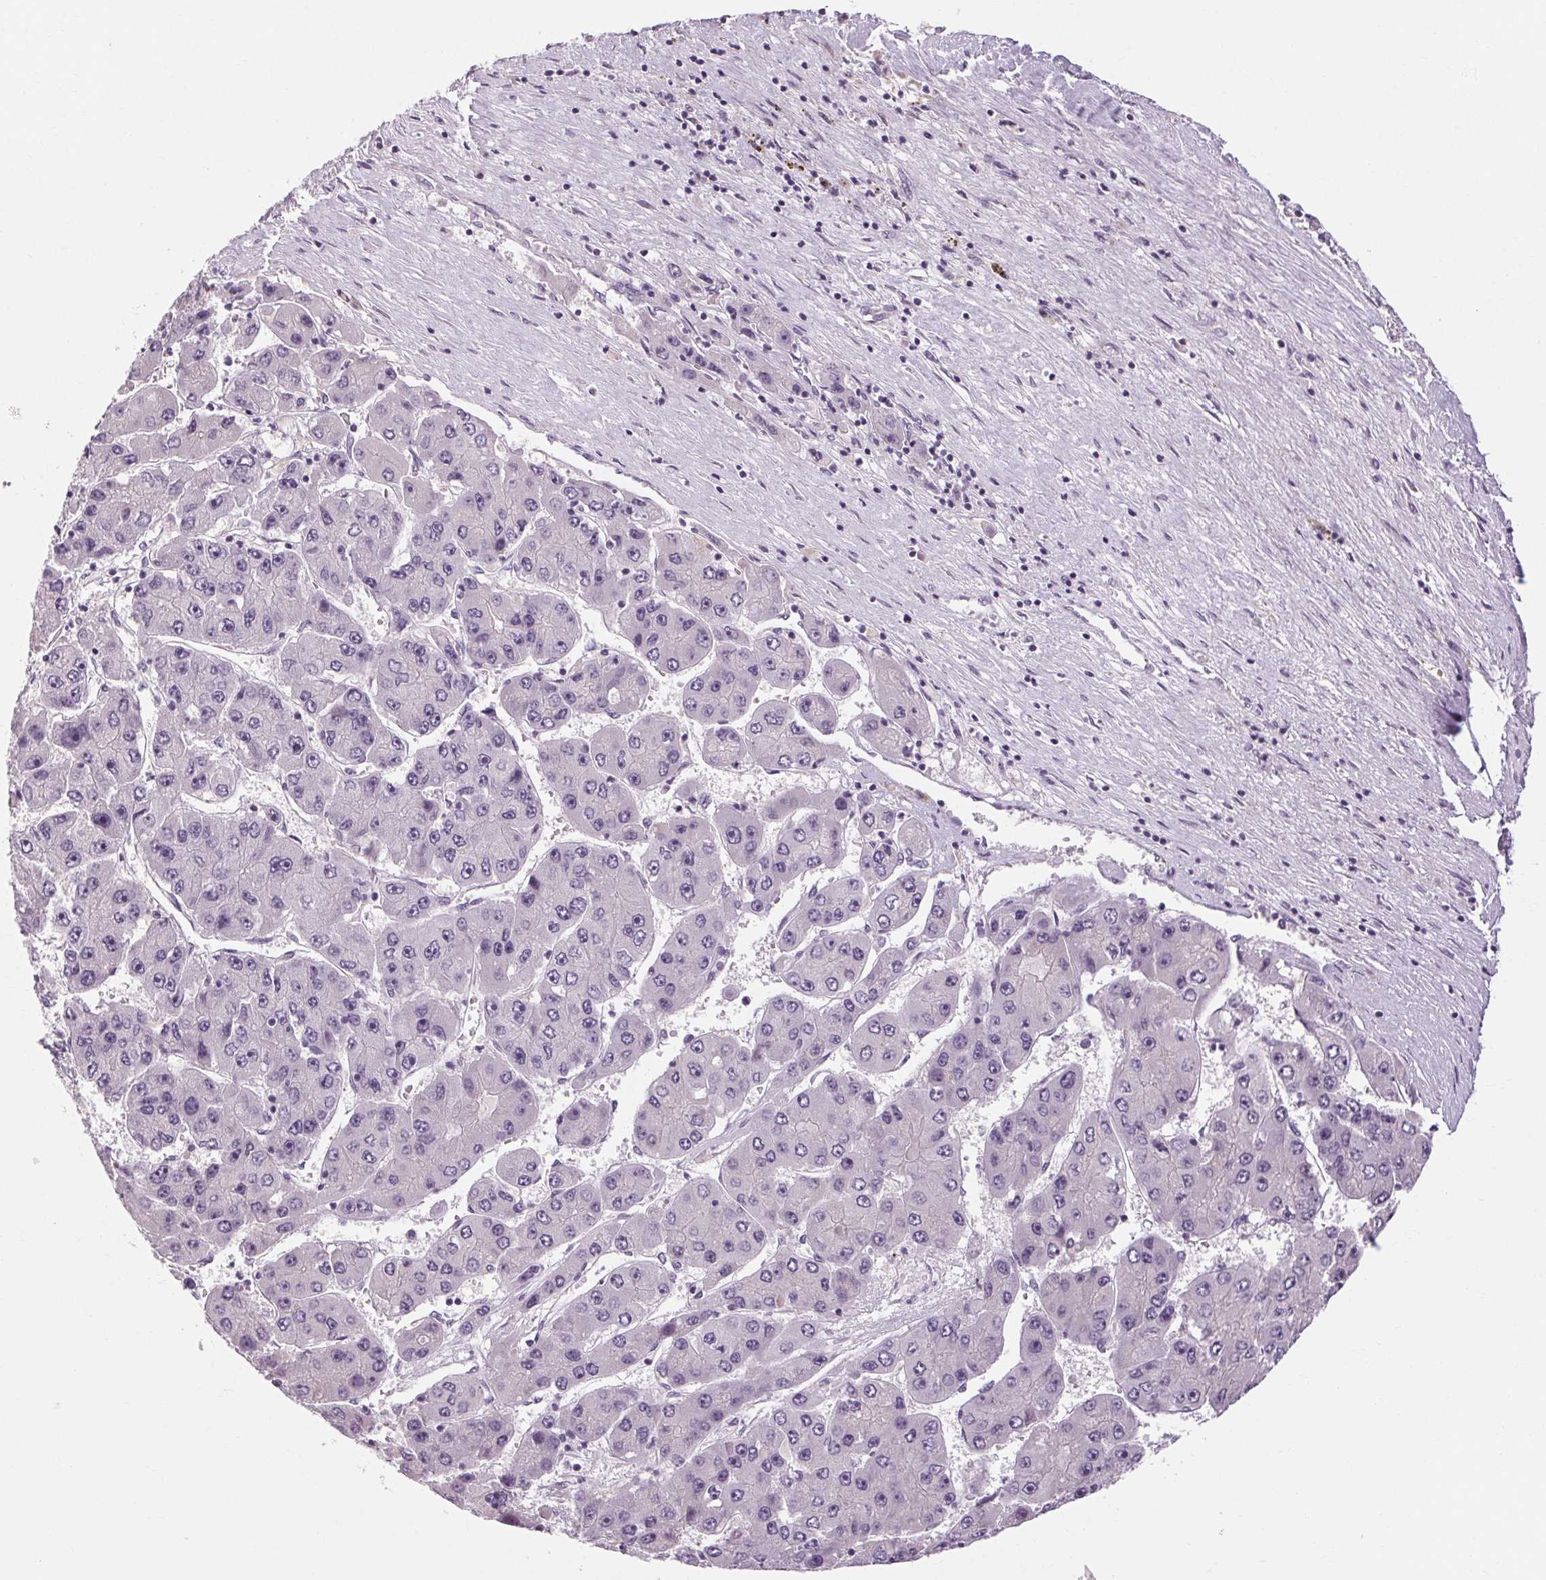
{"staining": {"intensity": "negative", "quantity": "none", "location": "none"}, "tissue": "liver cancer", "cell_type": "Tumor cells", "image_type": "cancer", "snomed": [{"axis": "morphology", "description": "Carcinoma, Hepatocellular, NOS"}, {"axis": "topography", "description": "Liver"}], "caption": "IHC image of neoplastic tissue: human liver cancer stained with DAB (3,3'-diaminobenzidine) exhibits no significant protein positivity in tumor cells.", "gene": "KLHL40", "patient": {"sex": "female", "age": 61}}